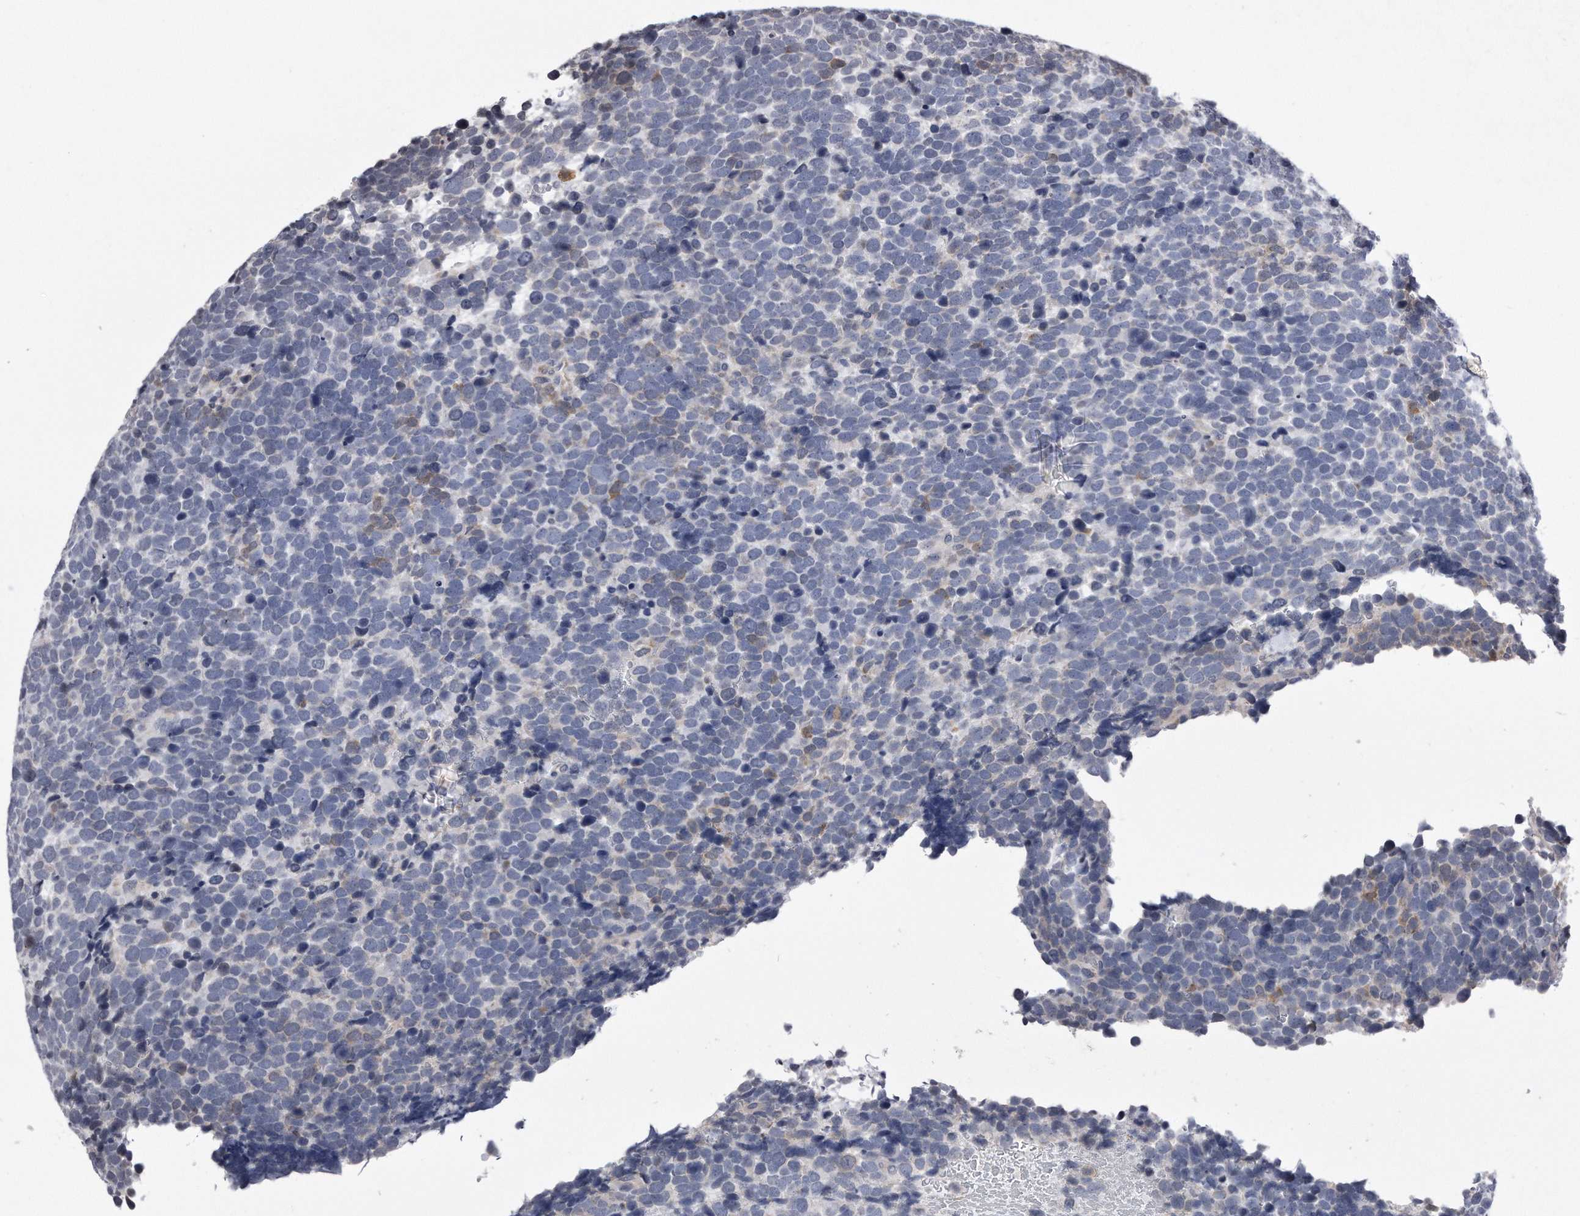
{"staining": {"intensity": "negative", "quantity": "none", "location": "none"}, "tissue": "urothelial cancer", "cell_type": "Tumor cells", "image_type": "cancer", "snomed": [{"axis": "morphology", "description": "Urothelial carcinoma, High grade"}, {"axis": "topography", "description": "Urinary bladder"}], "caption": "The photomicrograph shows no significant expression in tumor cells of urothelial cancer.", "gene": "DAB1", "patient": {"sex": "female", "age": 82}}